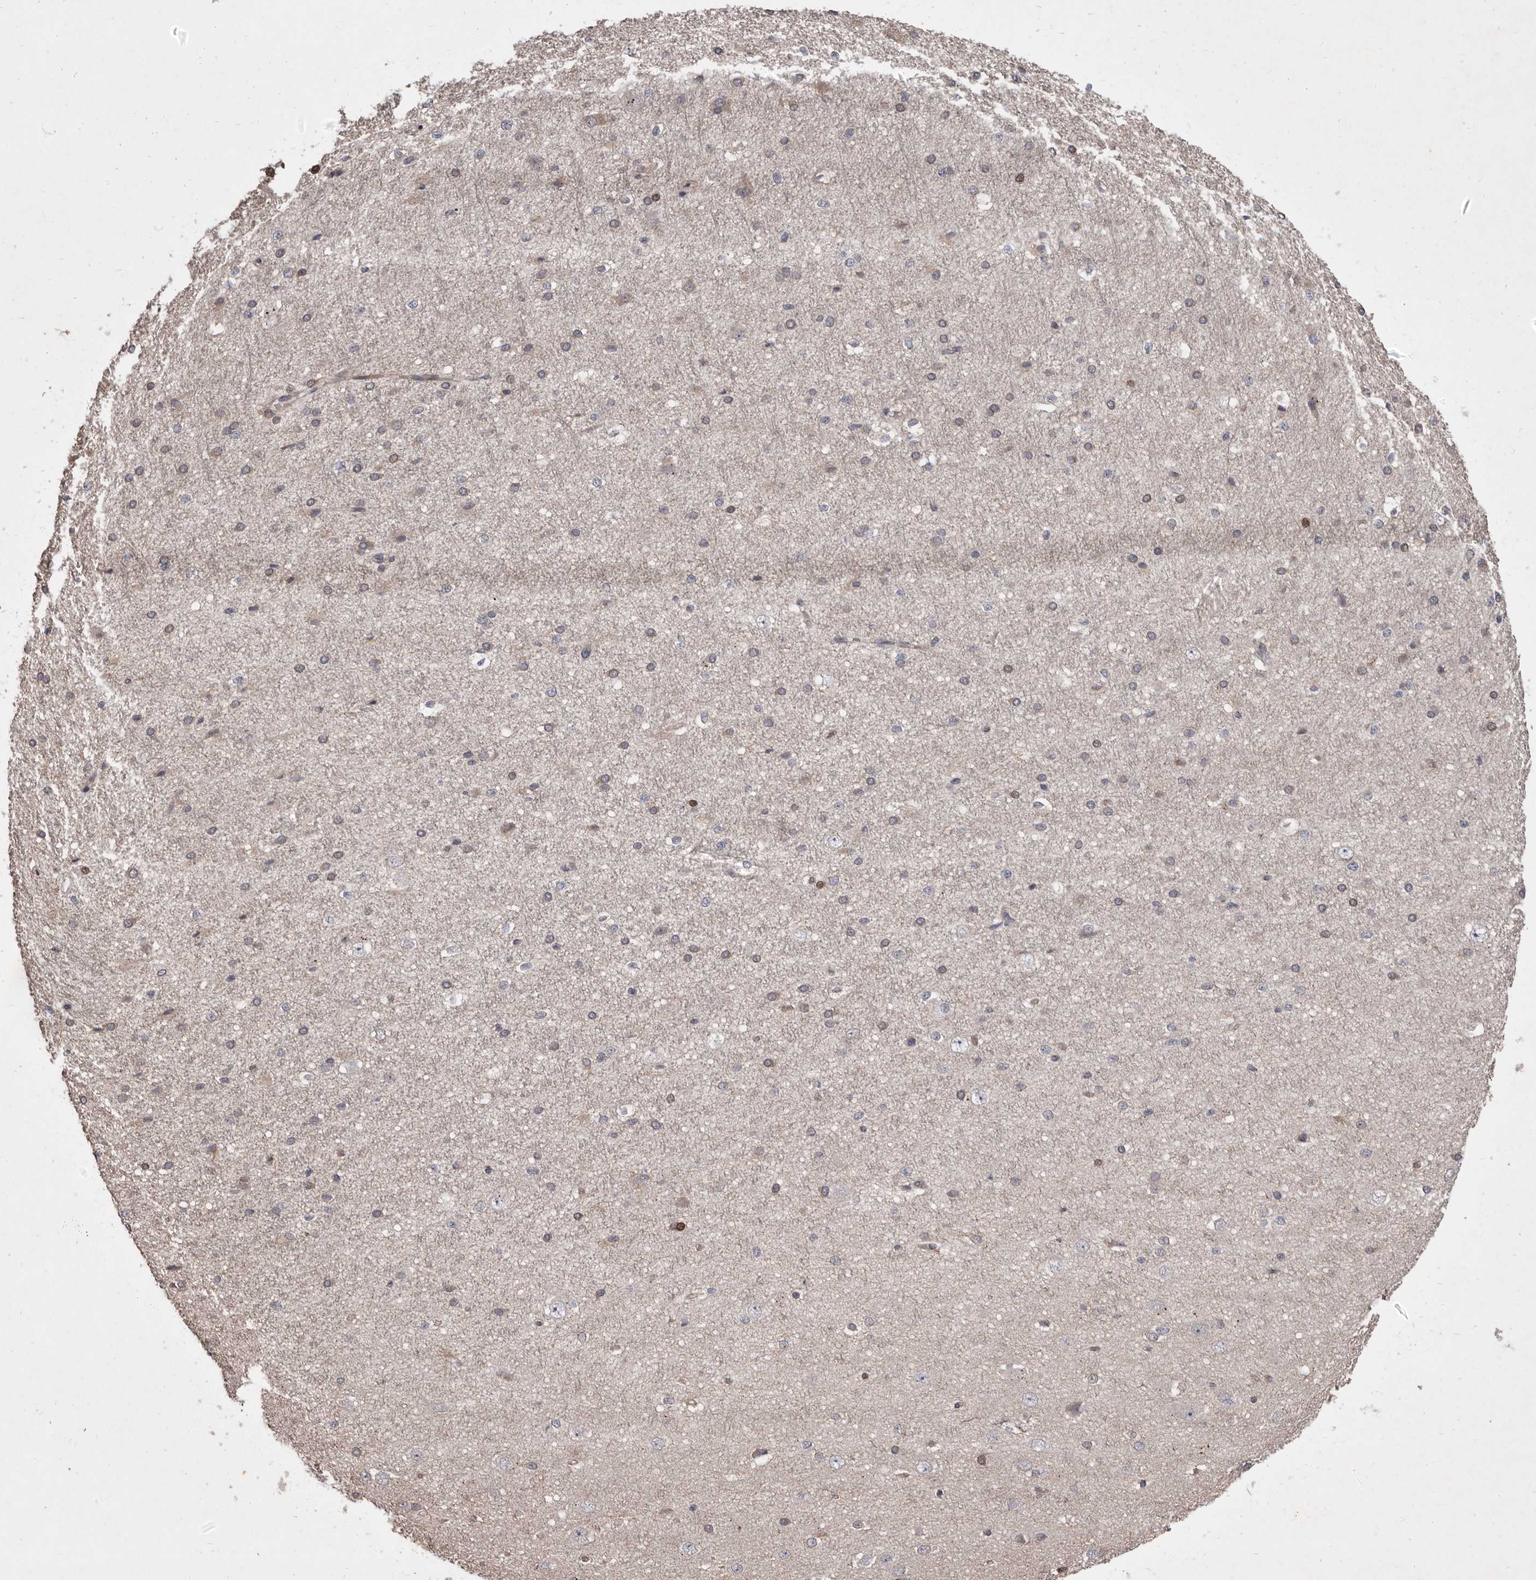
{"staining": {"intensity": "moderate", "quantity": "<25%", "location": "cytoplasmic/membranous"}, "tissue": "cerebral cortex", "cell_type": "Endothelial cells", "image_type": "normal", "snomed": [{"axis": "morphology", "description": "Normal tissue, NOS"}, {"axis": "morphology", "description": "Developmental malformation"}, {"axis": "topography", "description": "Cerebral cortex"}], "caption": "A micrograph of cerebral cortex stained for a protein displays moderate cytoplasmic/membranous brown staining in endothelial cells. (DAB (3,3'-diaminobenzidine) IHC, brown staining for protein, blue staining for nuclei).", "gene": "FLAD1", "patient": {"sex": "female", "age": 30}}